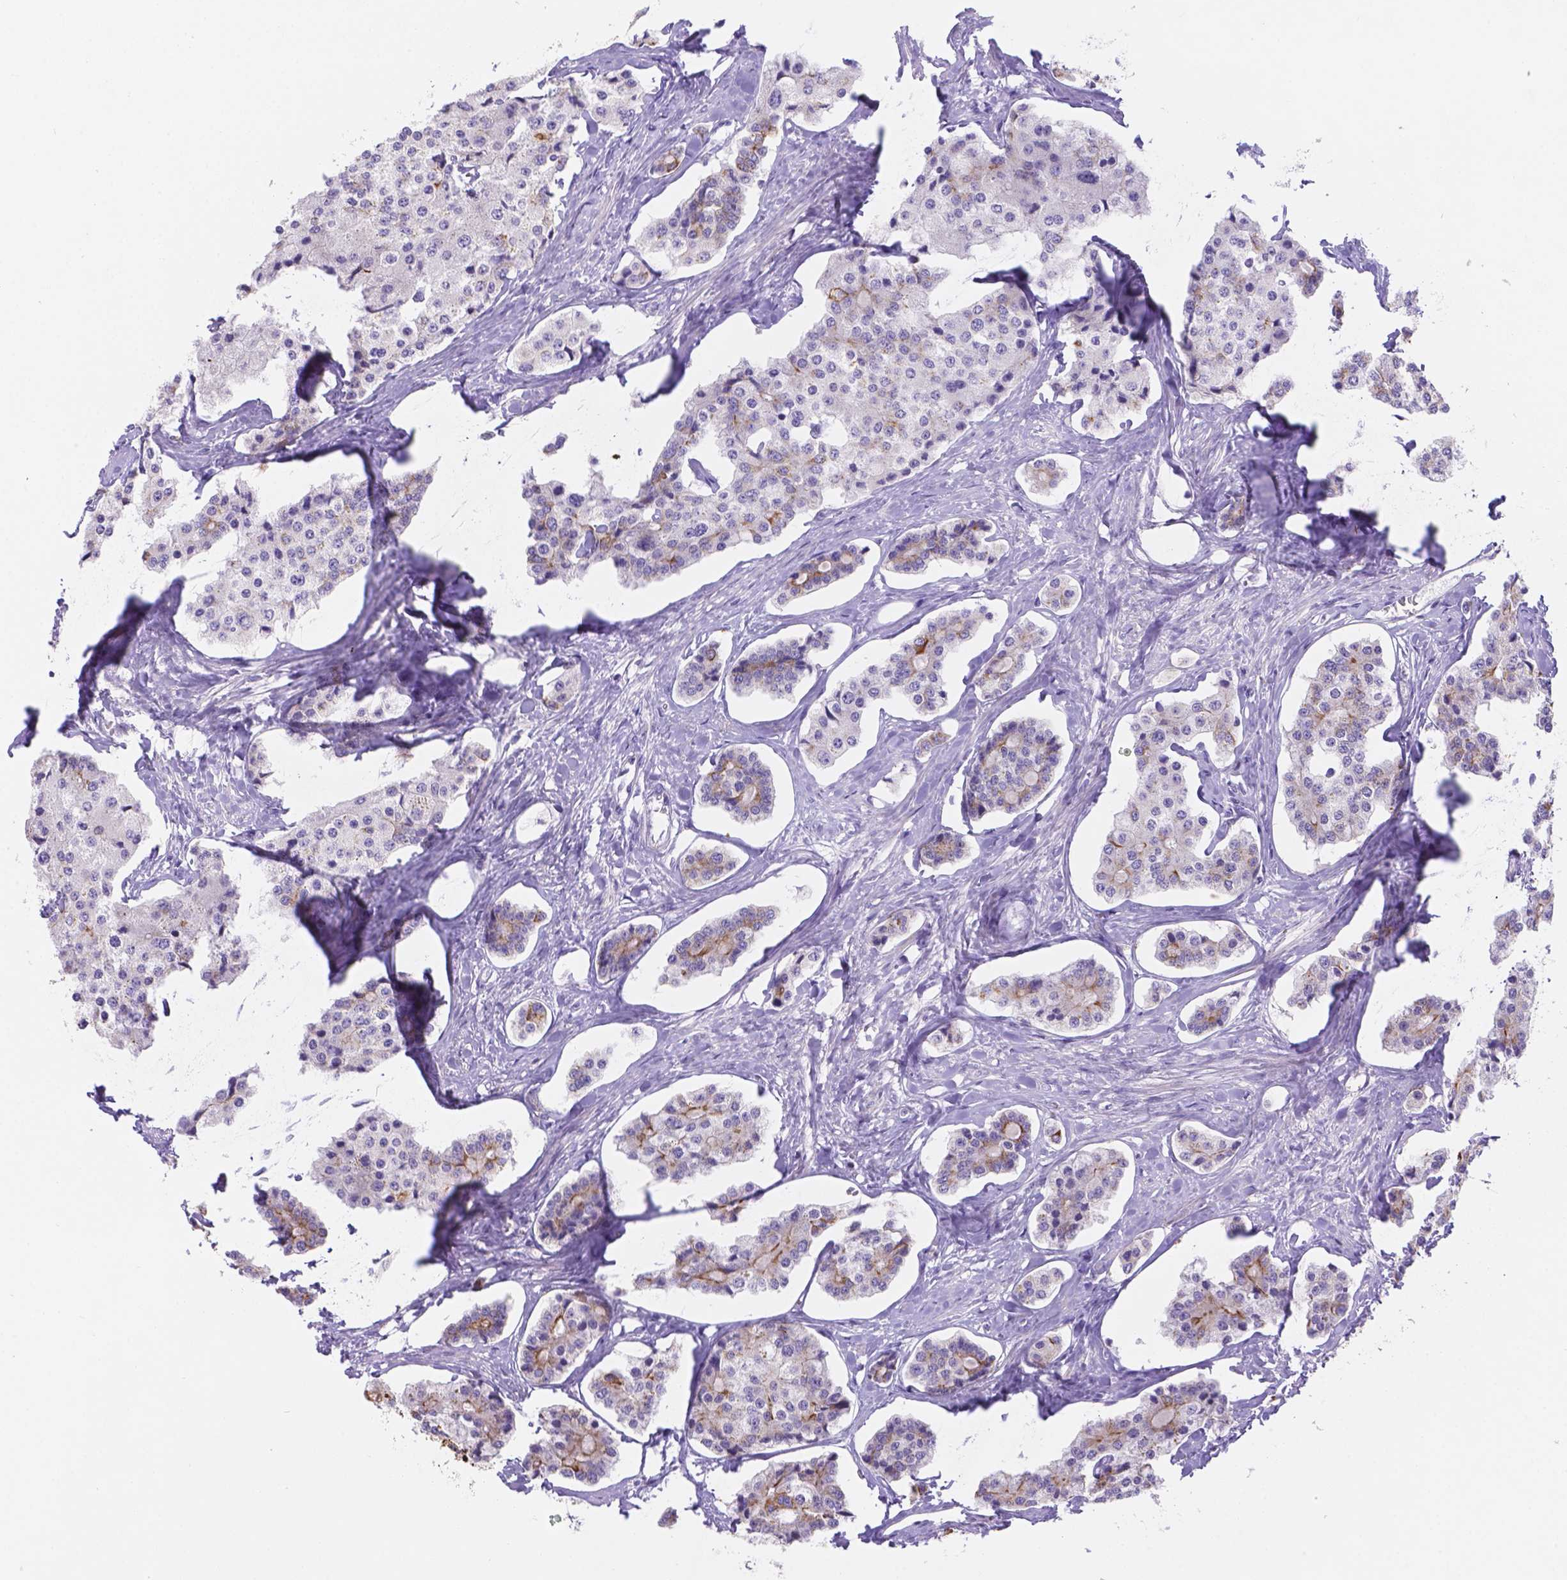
{"staining": {"intensity": "moderate", "quantity": "<25%", "location": "cytoplasmic/membranous"}, "tissue": "carcinoid", "cell_type": "Tumor cells", "image_type": "cancer", "snomed": [{"axis": "morphology", "description": "Carcinoid, malignant, NOS"}, {"axis": "topography", "description": "Small intestine"}], "caption": "A high-resolution image shows immunohistochemistry staining of carcinoid, which shows moderate cytoplasmic/membranous expression in approximately <25% of tumor cells.", "gene": "DMWD", "patient": {"sex": "female", "age": 65}}